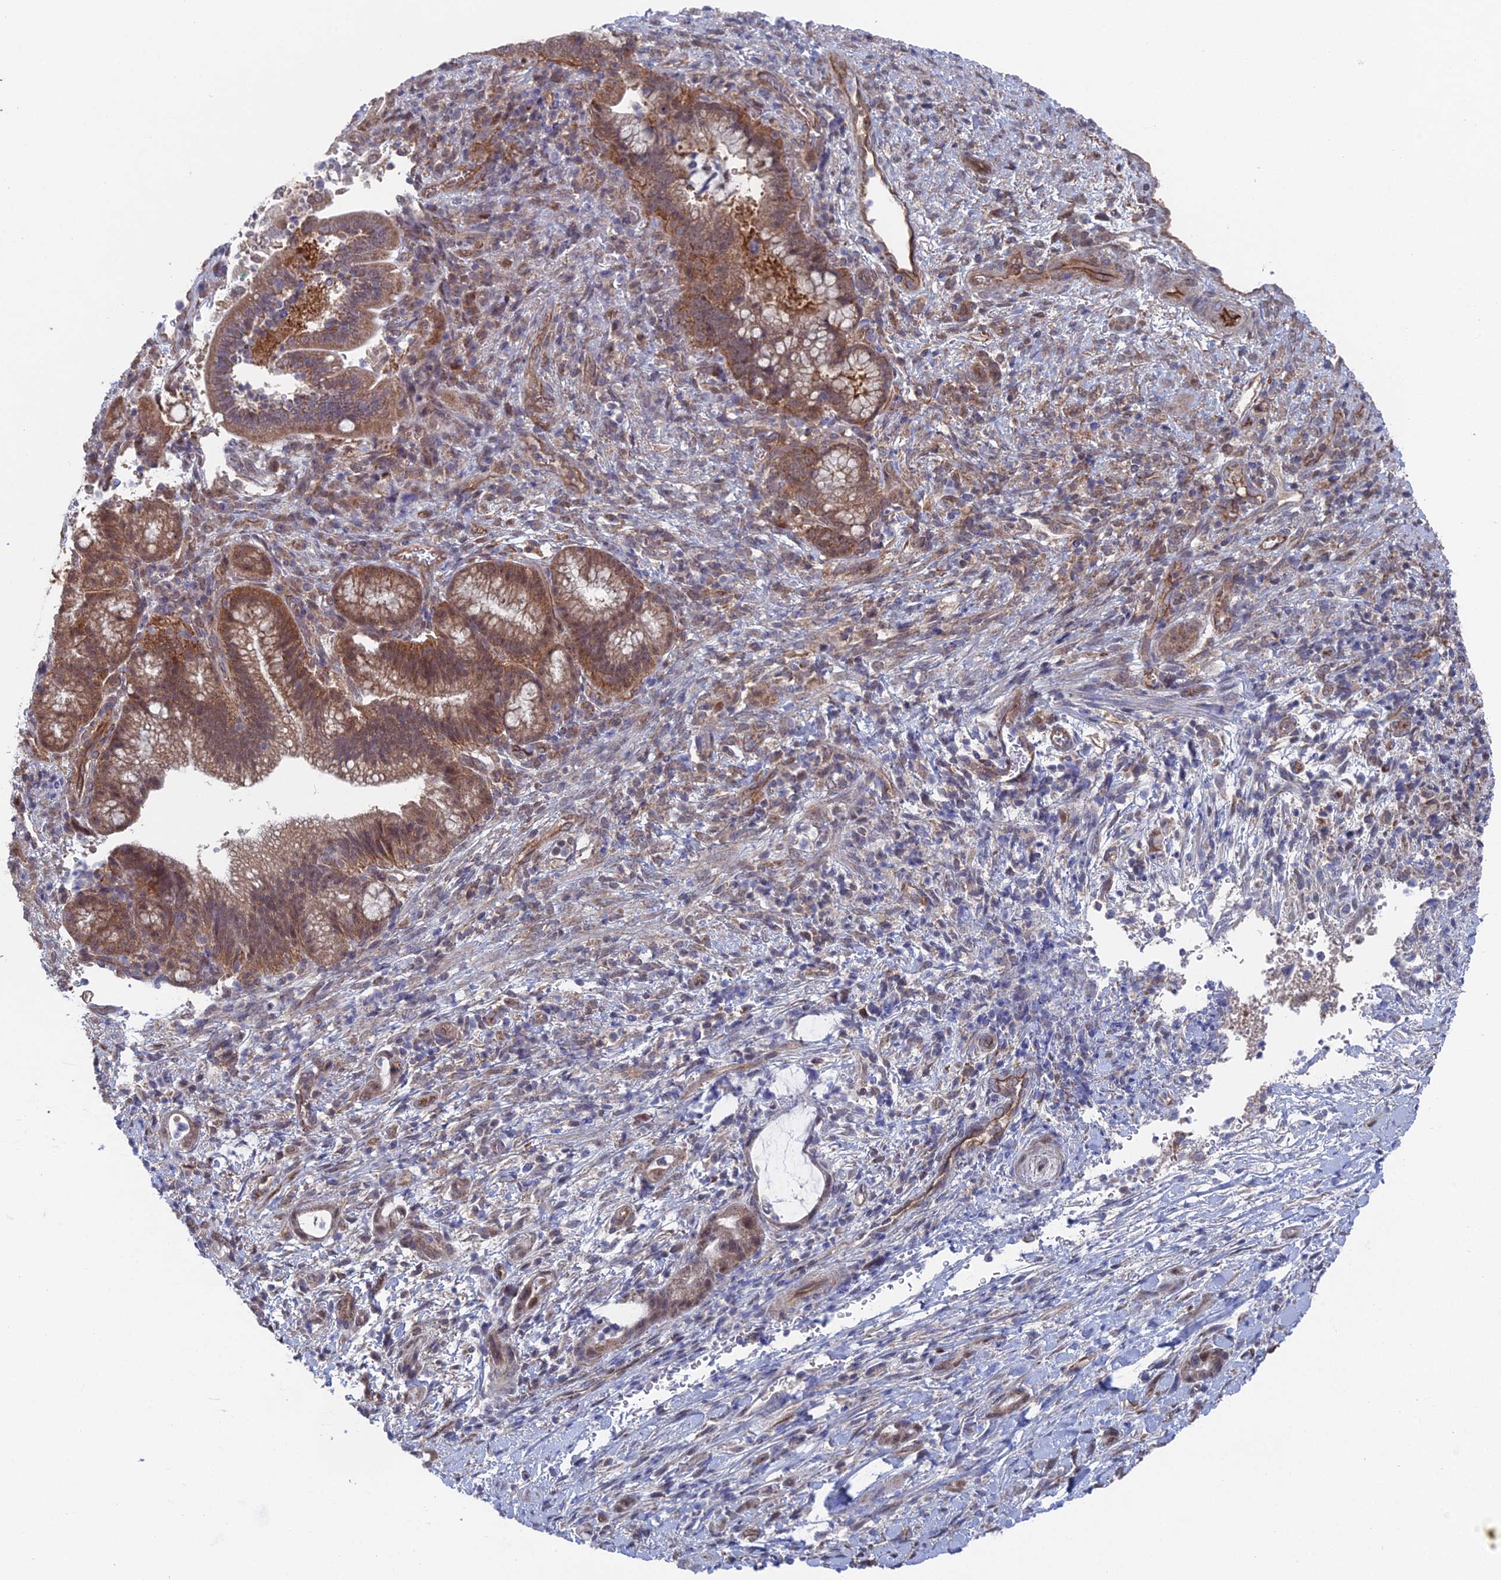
{"staining": {"intensity": "moderate", "quantity": ">75%", "location": "cytoplasmic/membranous,nuclear"}, "tissue": "pancreatic cancer", "cell_type": "Tumor cells", "image_type": "cancer", "snomed": [{"axis": "morphology", "description": "Normal tissue, NOS"}, {"axis": "morphology", "description": "Adenocarcinoma, NOS"}, {"axis": "topography", "description": "Pancreas"}], "caption": "Immunohistochemistry (IHC) of human pancreatic cancer (adenocarcinoma) demonstrates medium levels of moderate cytoplasmic/membranous and nuclear staining in about >75% of tumor cells.", "gene": "UNC5D", "patient": {"sex": "female", "age": 55}}